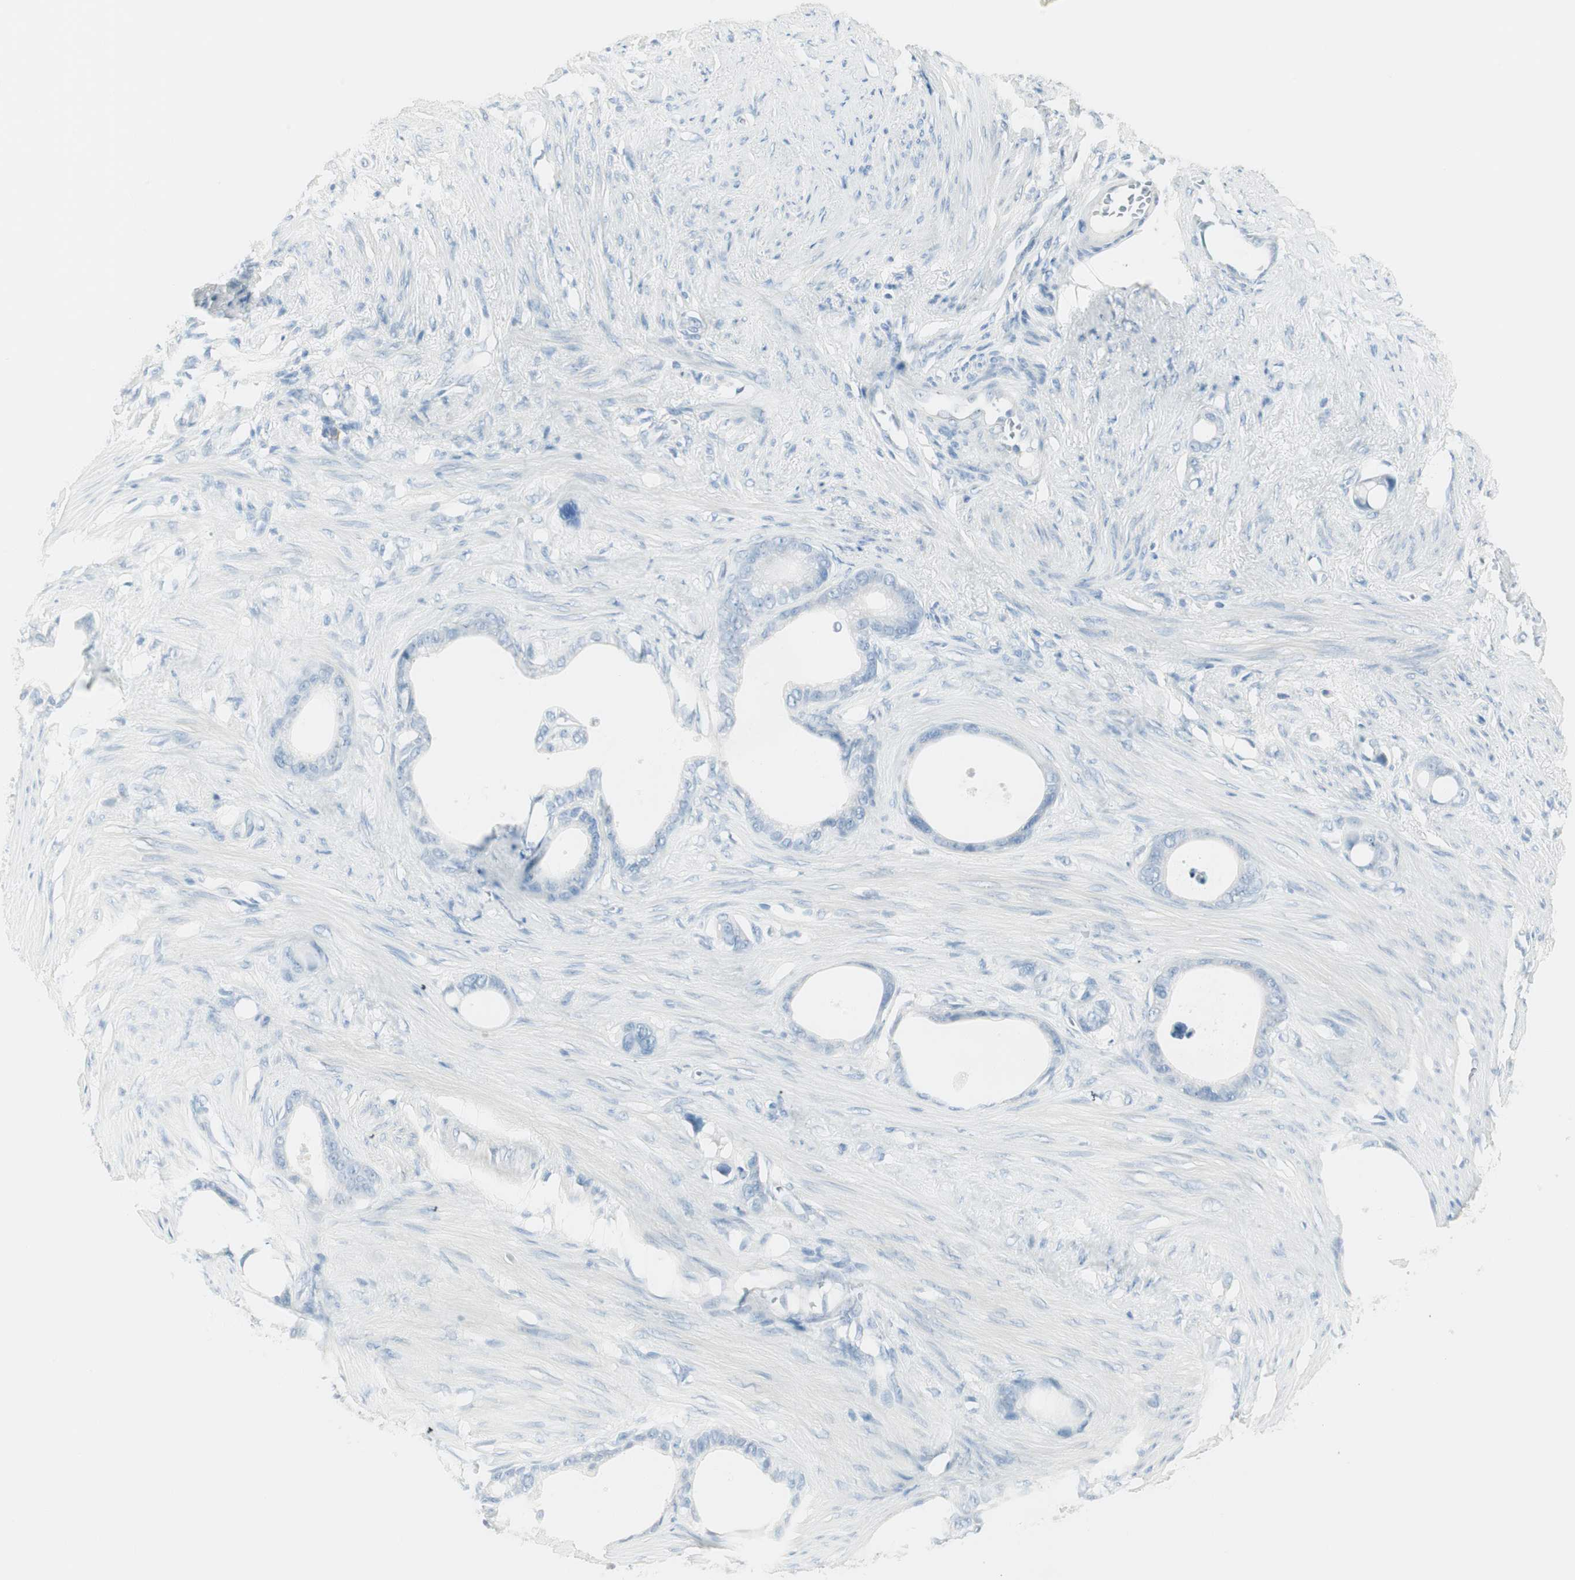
{"staining": {"intensity": "negative", "quantity": "none", "location": "none"}, "tissue": "stomach cancer", "cell_type": "Tumor cells", "image_type": "cancer", "snomed": [{"axis": "morphology", "description": "Adenocarcinoma, NOS"}, {"axis": "topography", "description": "Stomach"}], "caption": "Tumor cells are negative for brown protein staining in stomach adenocarcinoma.", "gene": "ITLN2", "patient": {"sex": "female", "age": 75}}